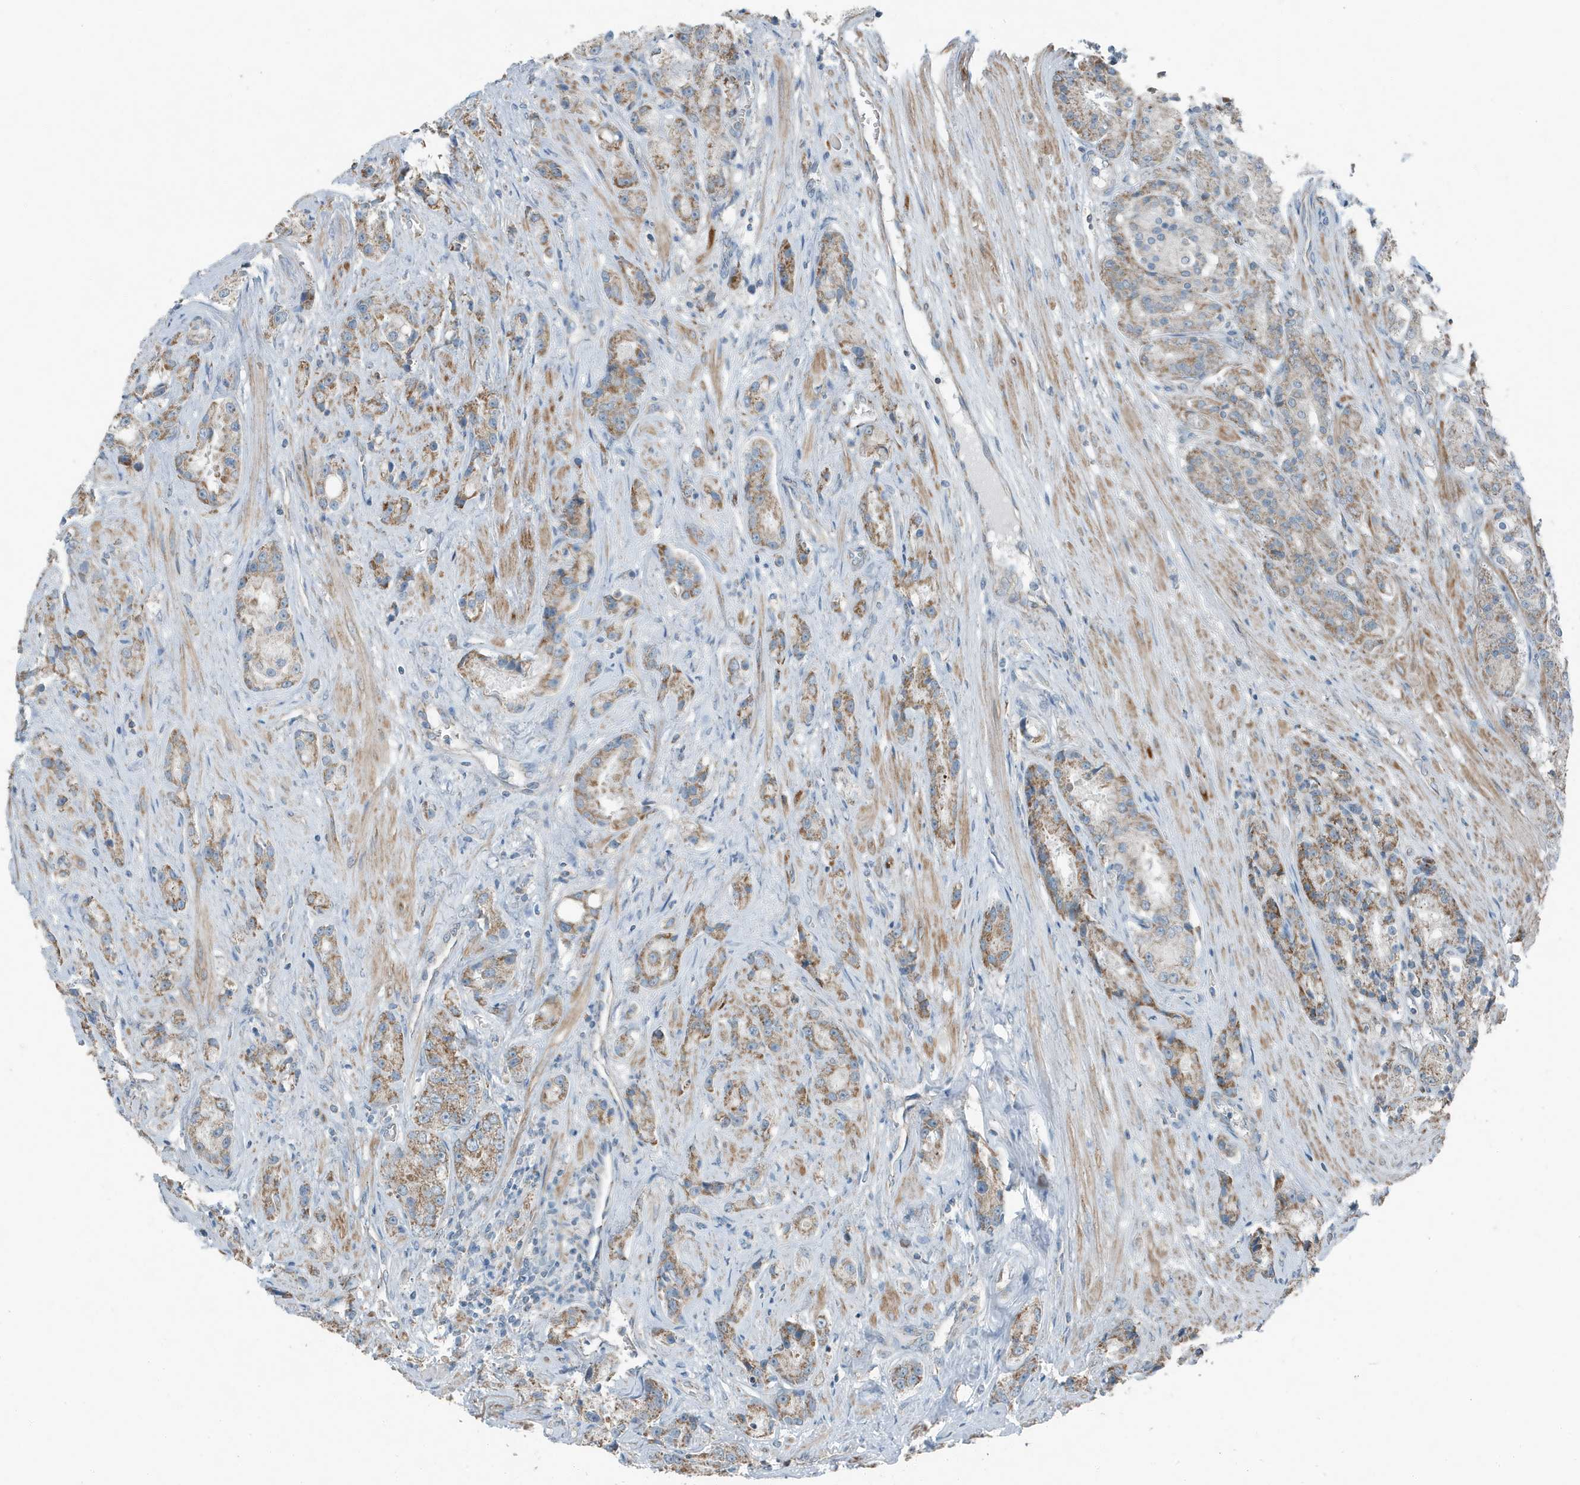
{"staining": {"intensity": "moderate", "quantity": ">75%", "location": "cytoplasmic/membranous"}, "tissue": "prostate cancer", "cell_type": "Tumor cells", "image_type": "cancer", "snomed": [{"axis": "morphology", "description": "Adenocarcinoma, High grade"}, {"axis": "topography", "description": "Prostate"}], "caption": "Brown immunohistochemical staining in human adenocarcinoma (high-grade) (prostate) shows moderate cytoplasmic/membranous staining in about >75% of tumor cells. The protein is stained brown, and the nuclei are stained in blue (DAB (3,3'-diaminobenzidine) IHC with brightfield microscopy, high magnification).", "gene": "MT-CYB", "patient": {"sex": "male", "age": 60}}